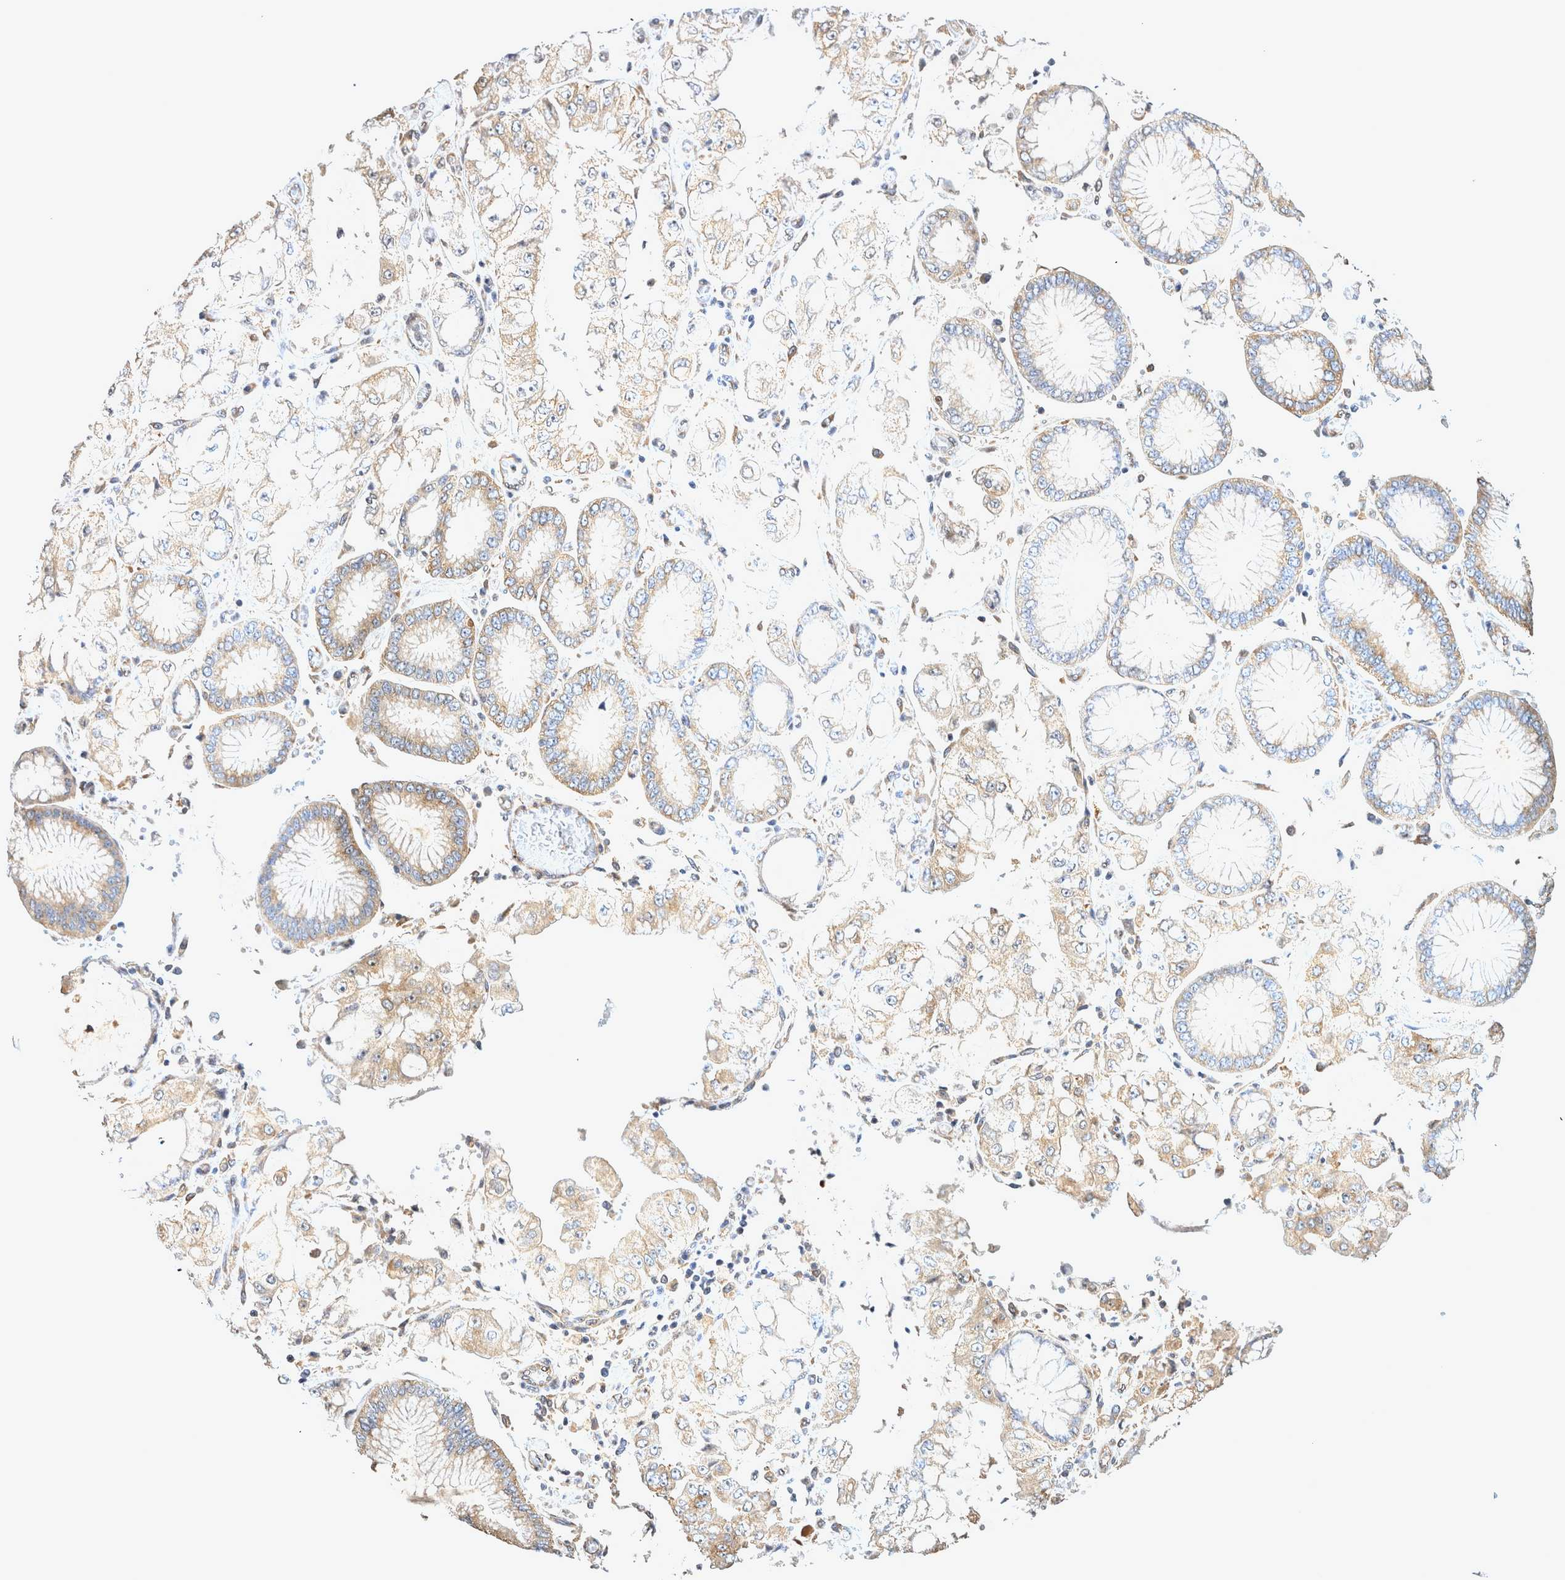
{"staining": {"intensity": "weak", "quantity": "<25%", "location": "cytoplasmic/membranous"}, "tissue": "stomach cancer", "cell_type": "Tumor cells", "image_type": "cancer", "snomed": [{"axis": "morphology", "description": "Adenocarcinoma, NOS"}, {"axis": "topography", "description": "Stomach"}], "caption": "High power microscopy histopathology image of an immunohistochemistry photomicrograph of stomach adenocarcinoma, revealing no significant staining in tumor cells.", "gene": "ATXN2", "patient": {"sex": "male", "age": 76}}